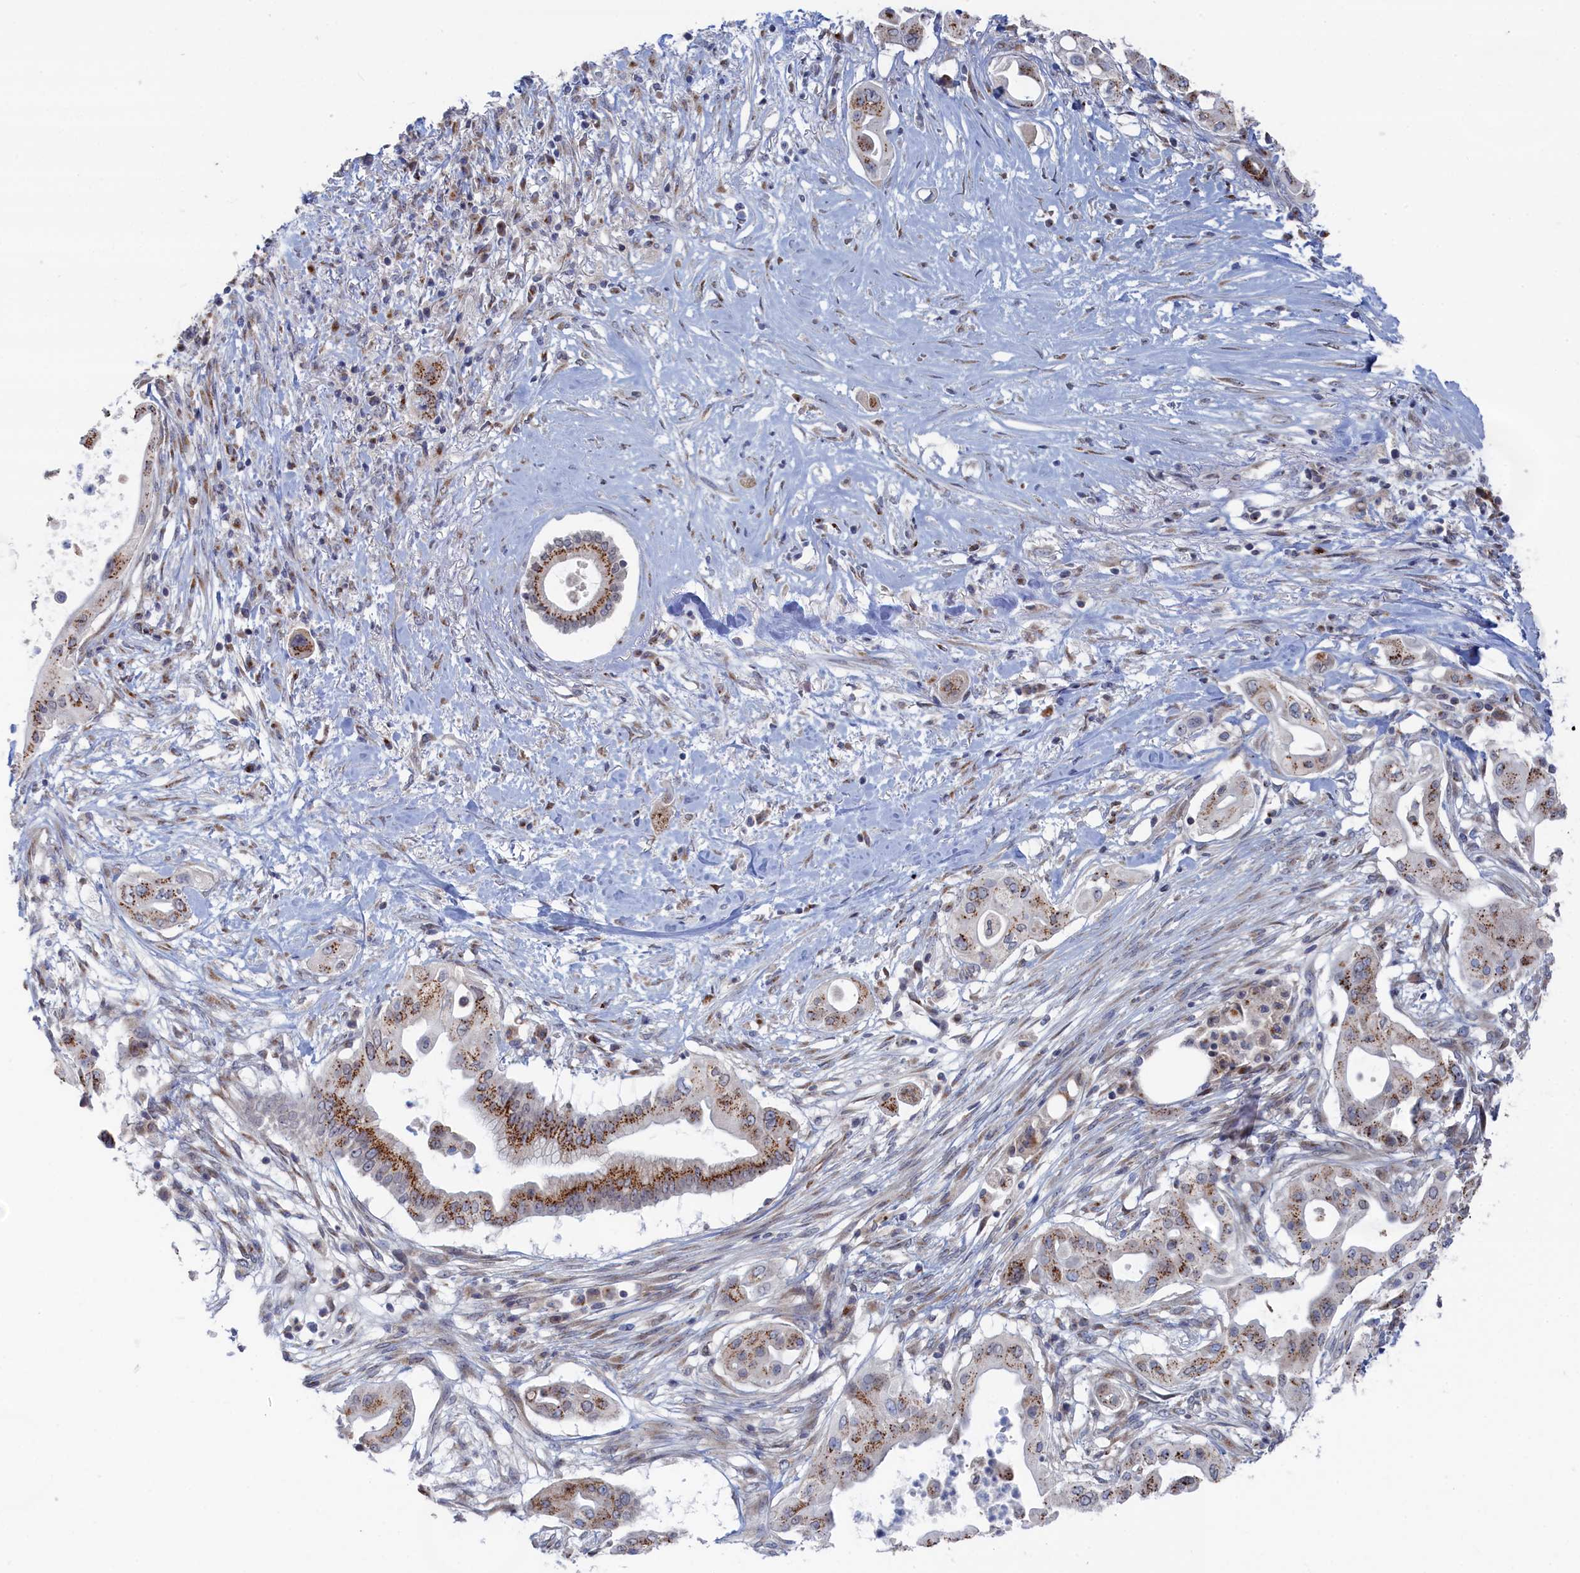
{"staining": {"intensity": "moderate", "quantity": ">75%", "location": "cytoplasmic/membranous"}, "tissue": "pancreatic cancer", "cell_type": "Tumor cells", "image_type": "cancer", "snomed": [{"axis": "morphology", "description": "Adenocarcinoma, NOS"}, {"axis": "topography", "description": "Pancreas"}], "caption": "Tumor cells reveal medium levels of moderate cytoplasmic/membranous positivity in about >75% of cells in human adenocarcinoma (pancreatic).", "gene": "IRX1", "patient": {"sex": "male", "age": 68}}